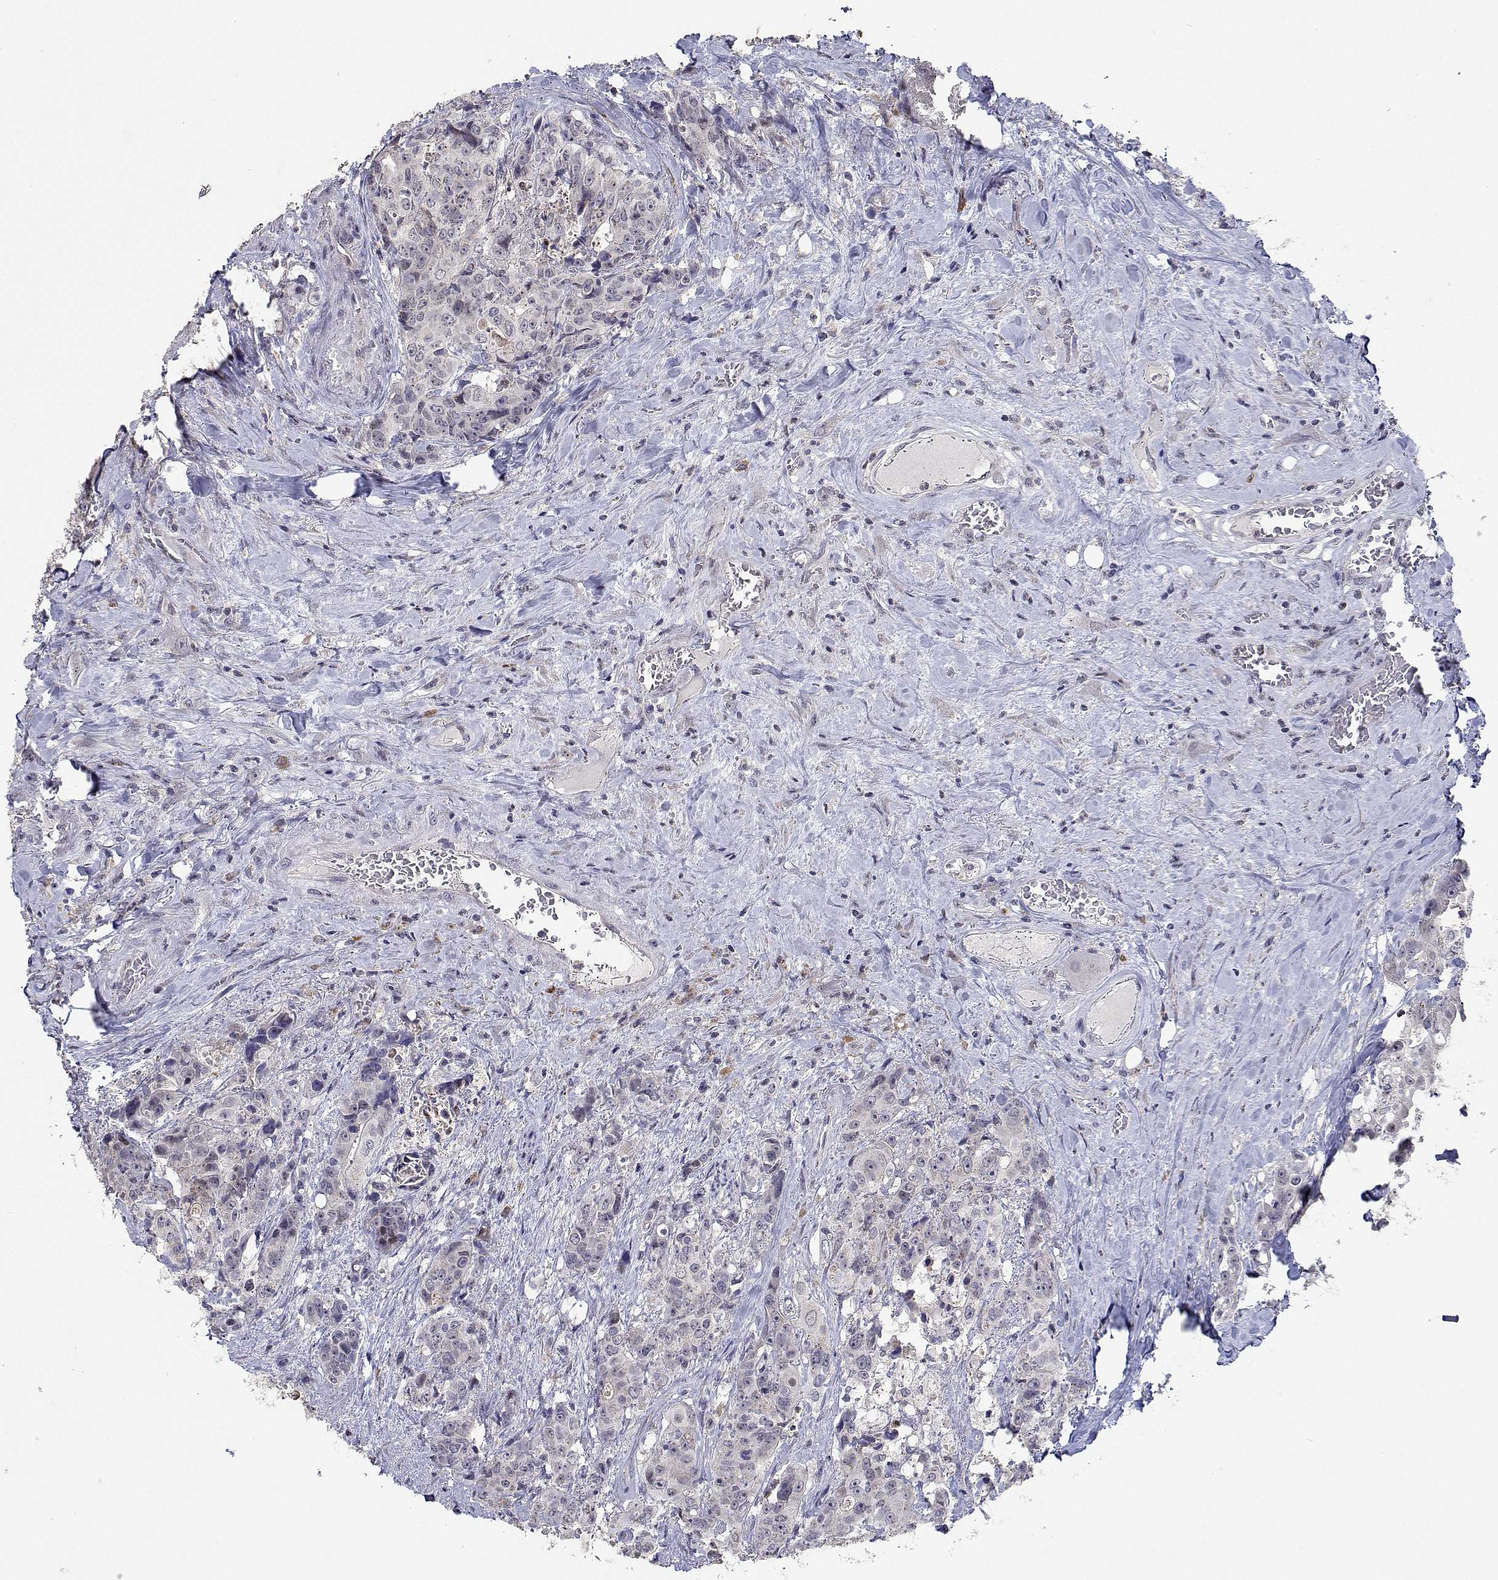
{"staining": {"intensity": "negative", "quantity": "none", "location": "none"}, "tissue": "colorectal cancer", "cell_type": "Tumor cells", "image_type": "cancer", "snomed": [{"axis": "morphology", "description": "Adenocarcinoma, NOS"}, {"axis": "topography", "description": "Rectum"}], "caption": "Micrograph shows no significant protein expression in tumor cells of colorectal adenocarcinoma. (Brightfield microscopy of DAB (3,3'-diaminobenzidine) immunohistochemistry (IHC) at high magnification).", "gene": "RBPJL", "patient": {"sex": "female", "age": 62}}